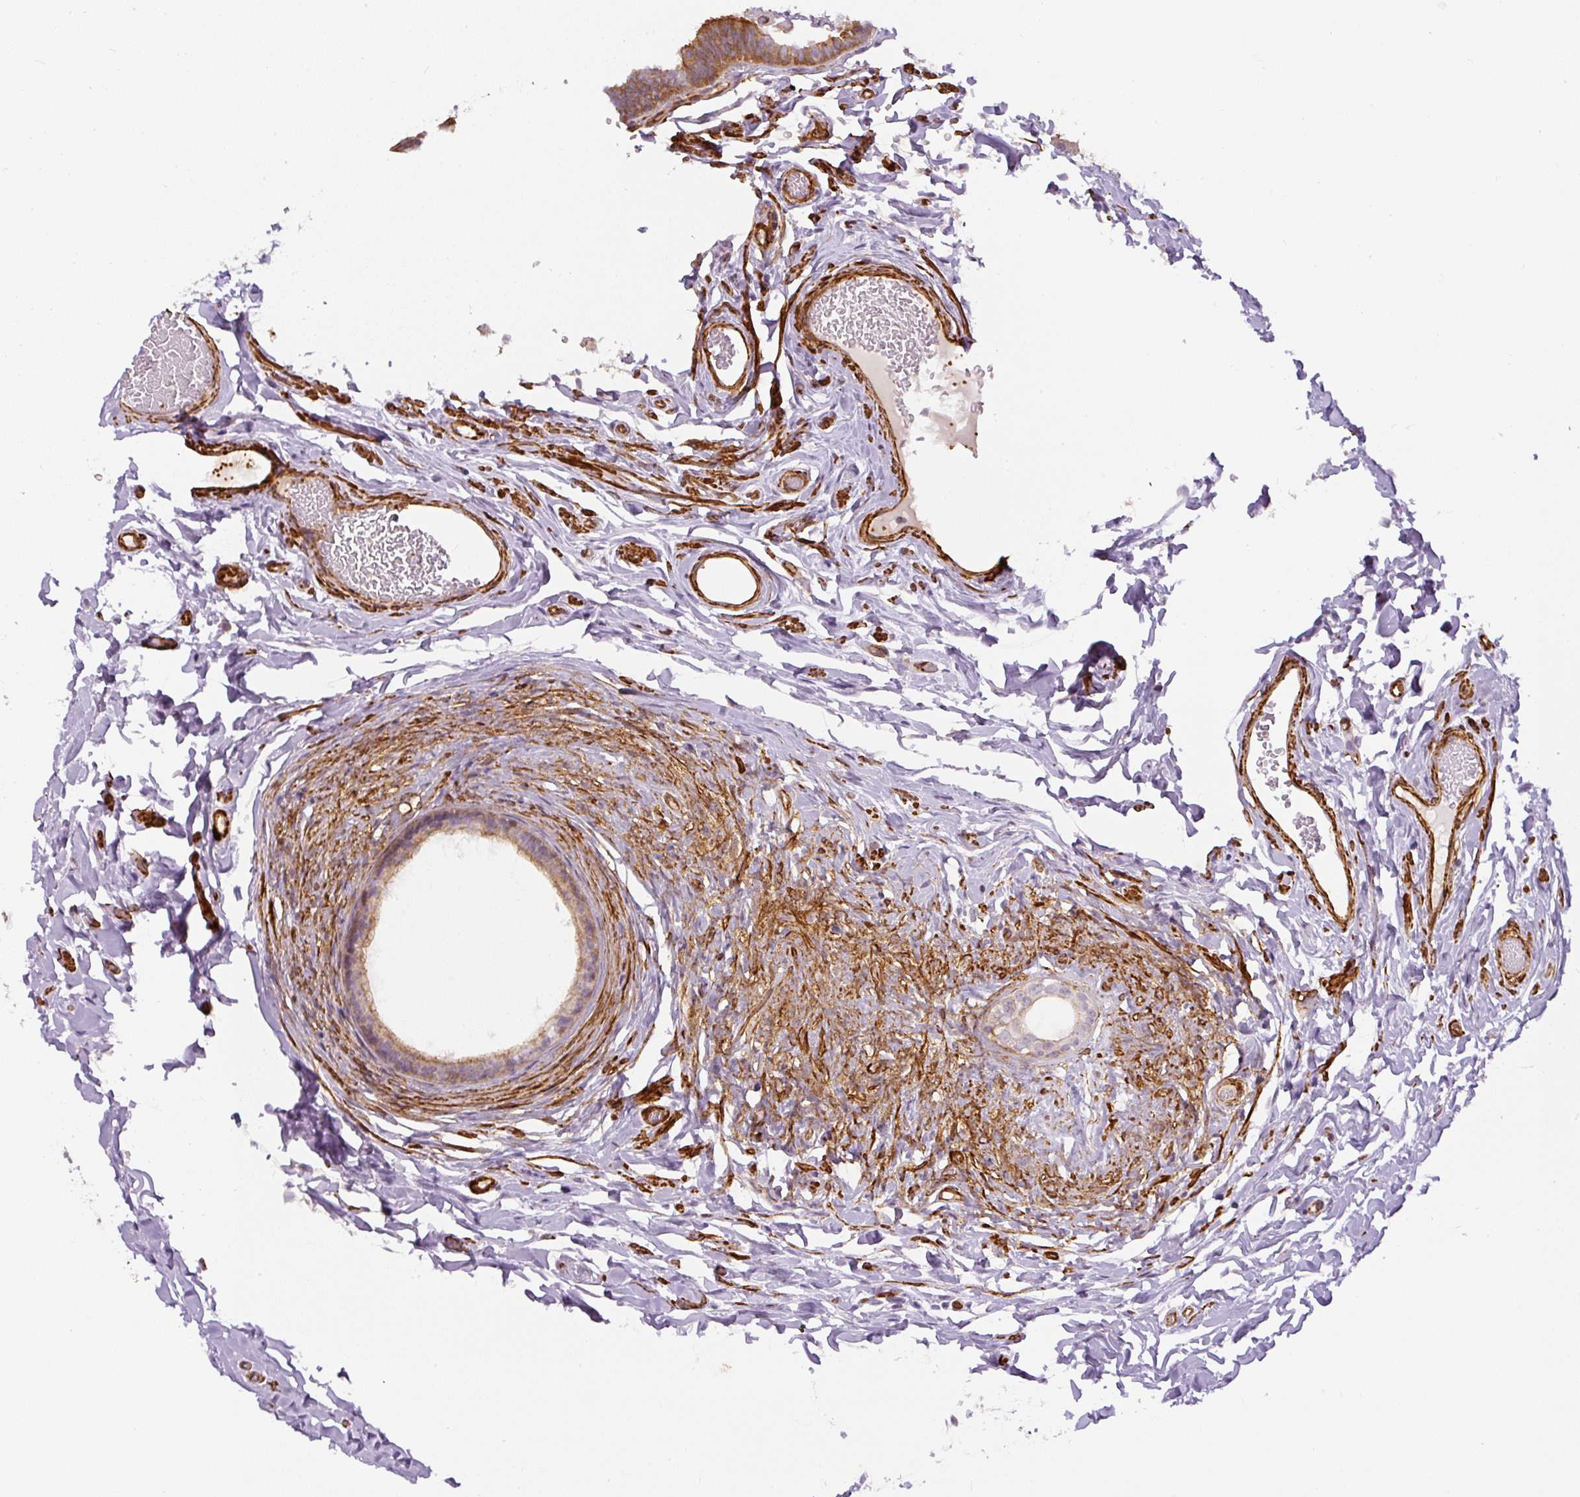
{"staining": {"intensity": "moderate", "quantity": "<25%", "location": "cytoplasmic/membranous"}, "tissue": "epididymis", "cell_type": "Glandular cells", "image_type": "normal", "snomed": [{"axis": "morphology", "description": "Normal tissue, NOS"}, {"axis": "morphology", "description": "Carcinoma, Embryonal, NOS"}, {"axis": "topography", "description": "Testis"}, {"axis": "topography", "description": "Epididymis"}], "caption": "Immunohistochemistry (IHC) staining of normal epididymis, which exhibits low levels of moderate cytoplasmic/membranous expression in approximately <25% of glandular cells indicating moderate cytoplasmic/membranous protein positivity. The staining was performed using DAB (brown) for protein detection and nuclei were counterstained in hematoxylin (blue).", "gene": "MYL12A", "patient": {"sex": "male", "age": 36}}